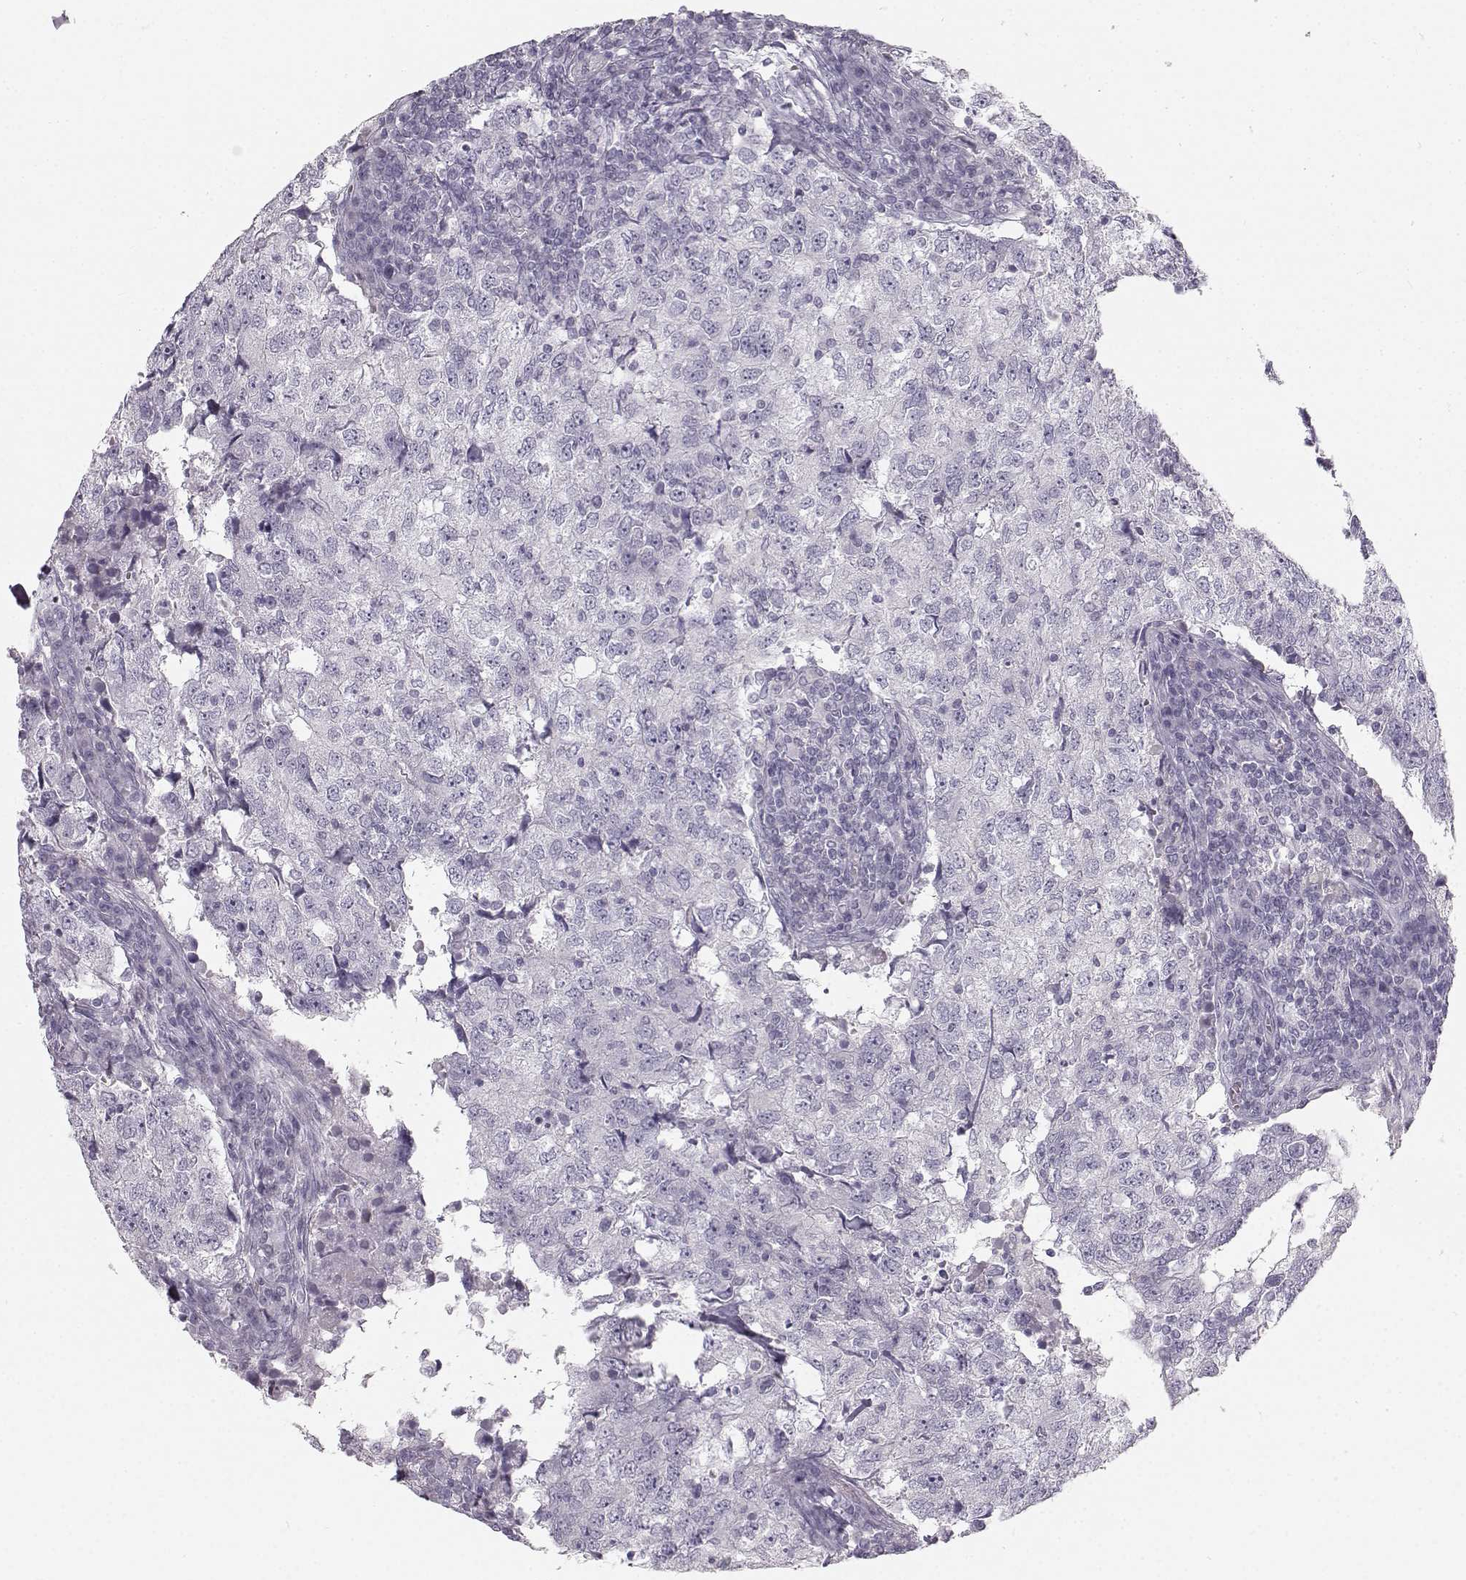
{"staining": {"intensity": "negative", "quantity": "none", "location": "none"}, "tissue": "breast cancer", "cell_type": "Tumor cells", "image_type": "cancer", "snomed": [{"axis": "morphology", "description": "Duct carcinoma"}, {"axis": "topography", "description": "Breast"}], "caption": "This is a photomicrograph of IHC staining of breast cancer (intraductal carcinoma), which shows no expression in tumor cells.", "gene": "OIP5", "patient": {"sex": "female", "age": 30}}